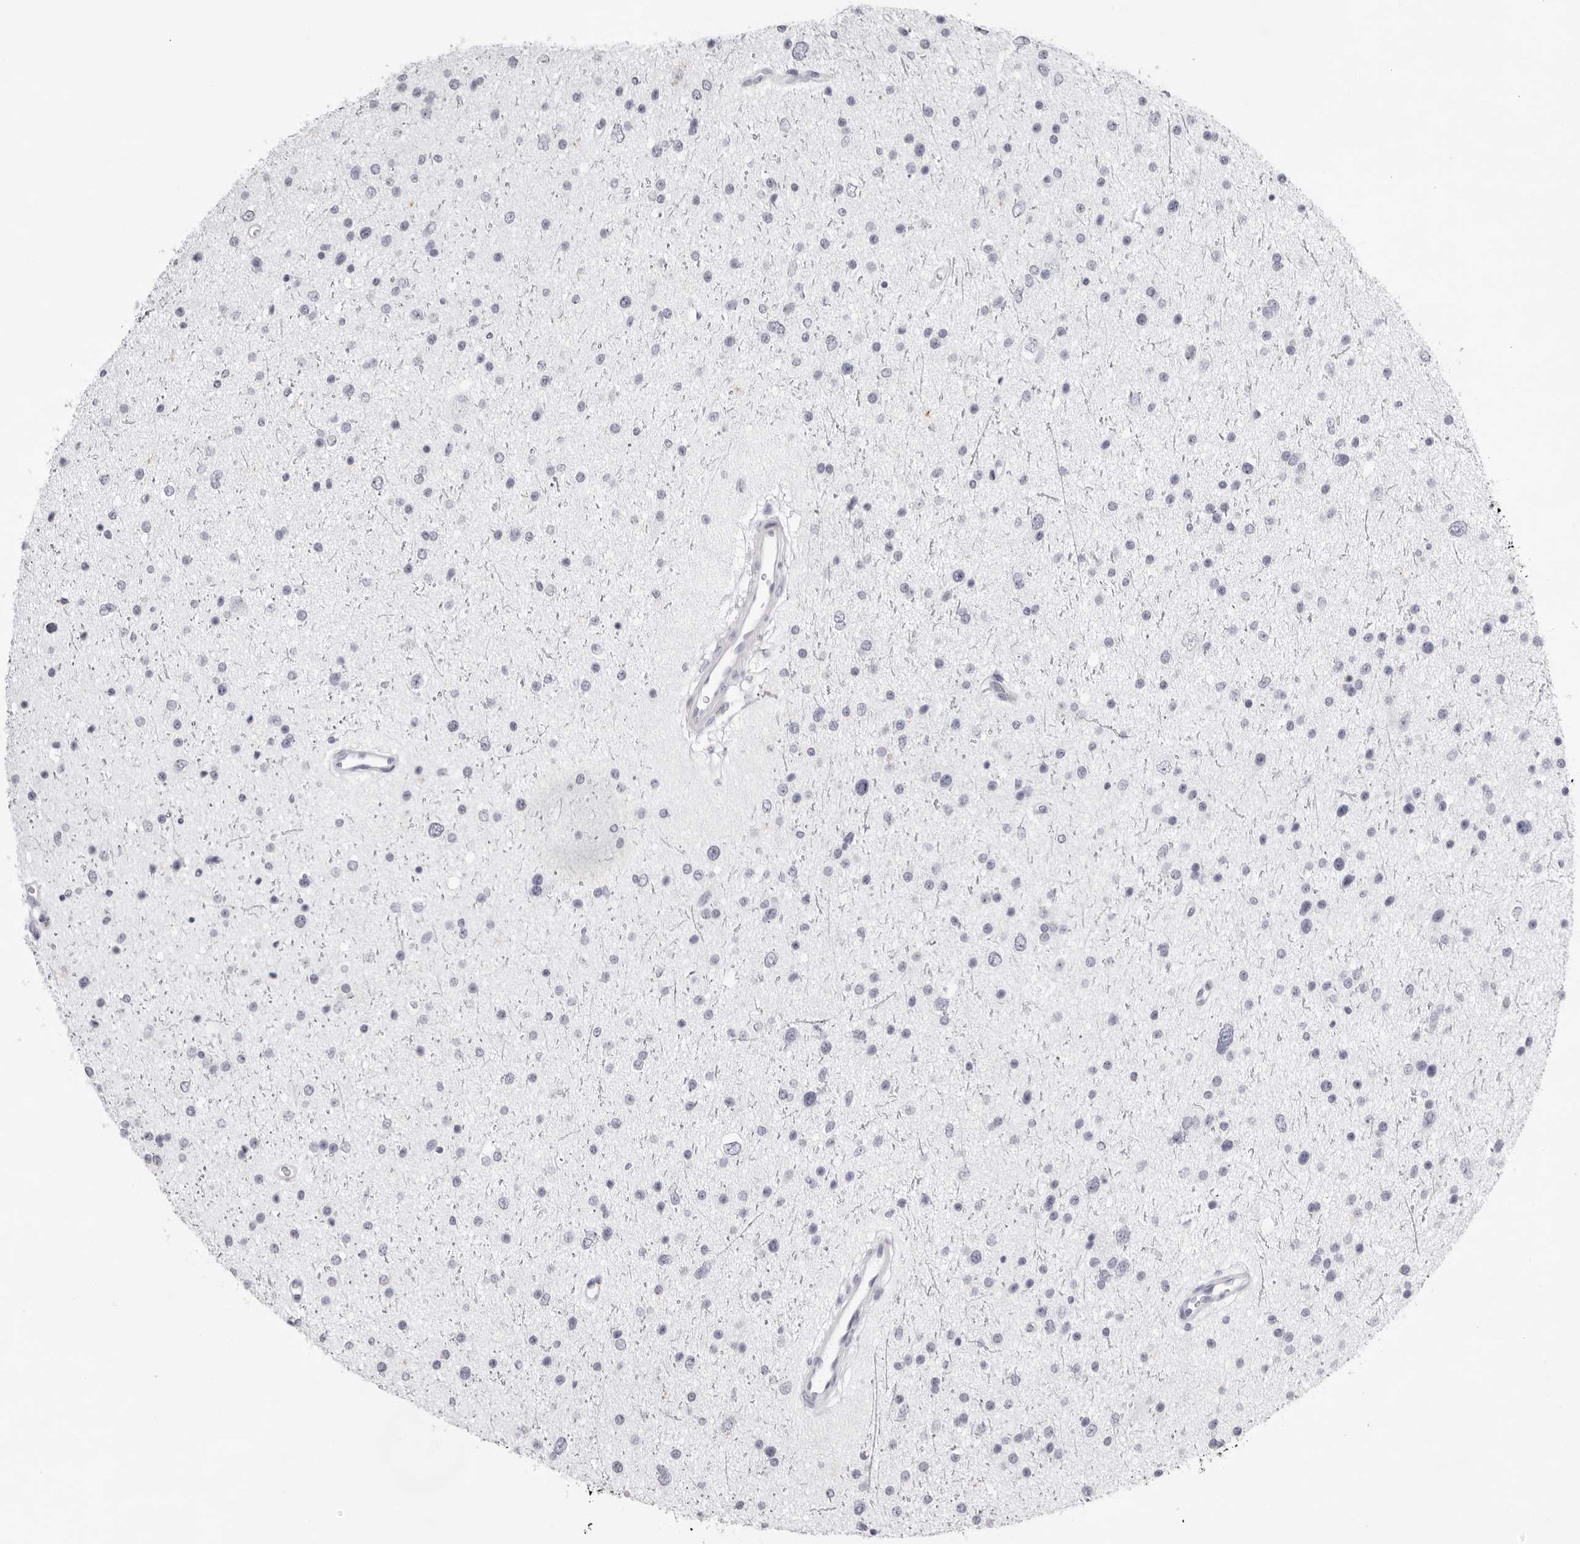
{"staining": {"intensity": "negative", "quantity": "none", "location": "none"}, "tissue": "glioma", "cell_type": "Tumor cells", "image_type": "cancer", "snomed": [{"axis": "morphology", "description": "Glioma, malignant, Low grade"}, {"axis": "topography", "description": "Brain"}], "caption": "Tumor cells show no significant positivity in glioma.", "gene": "TMOD4", "patient": {"sex": "female", "age": 37}}